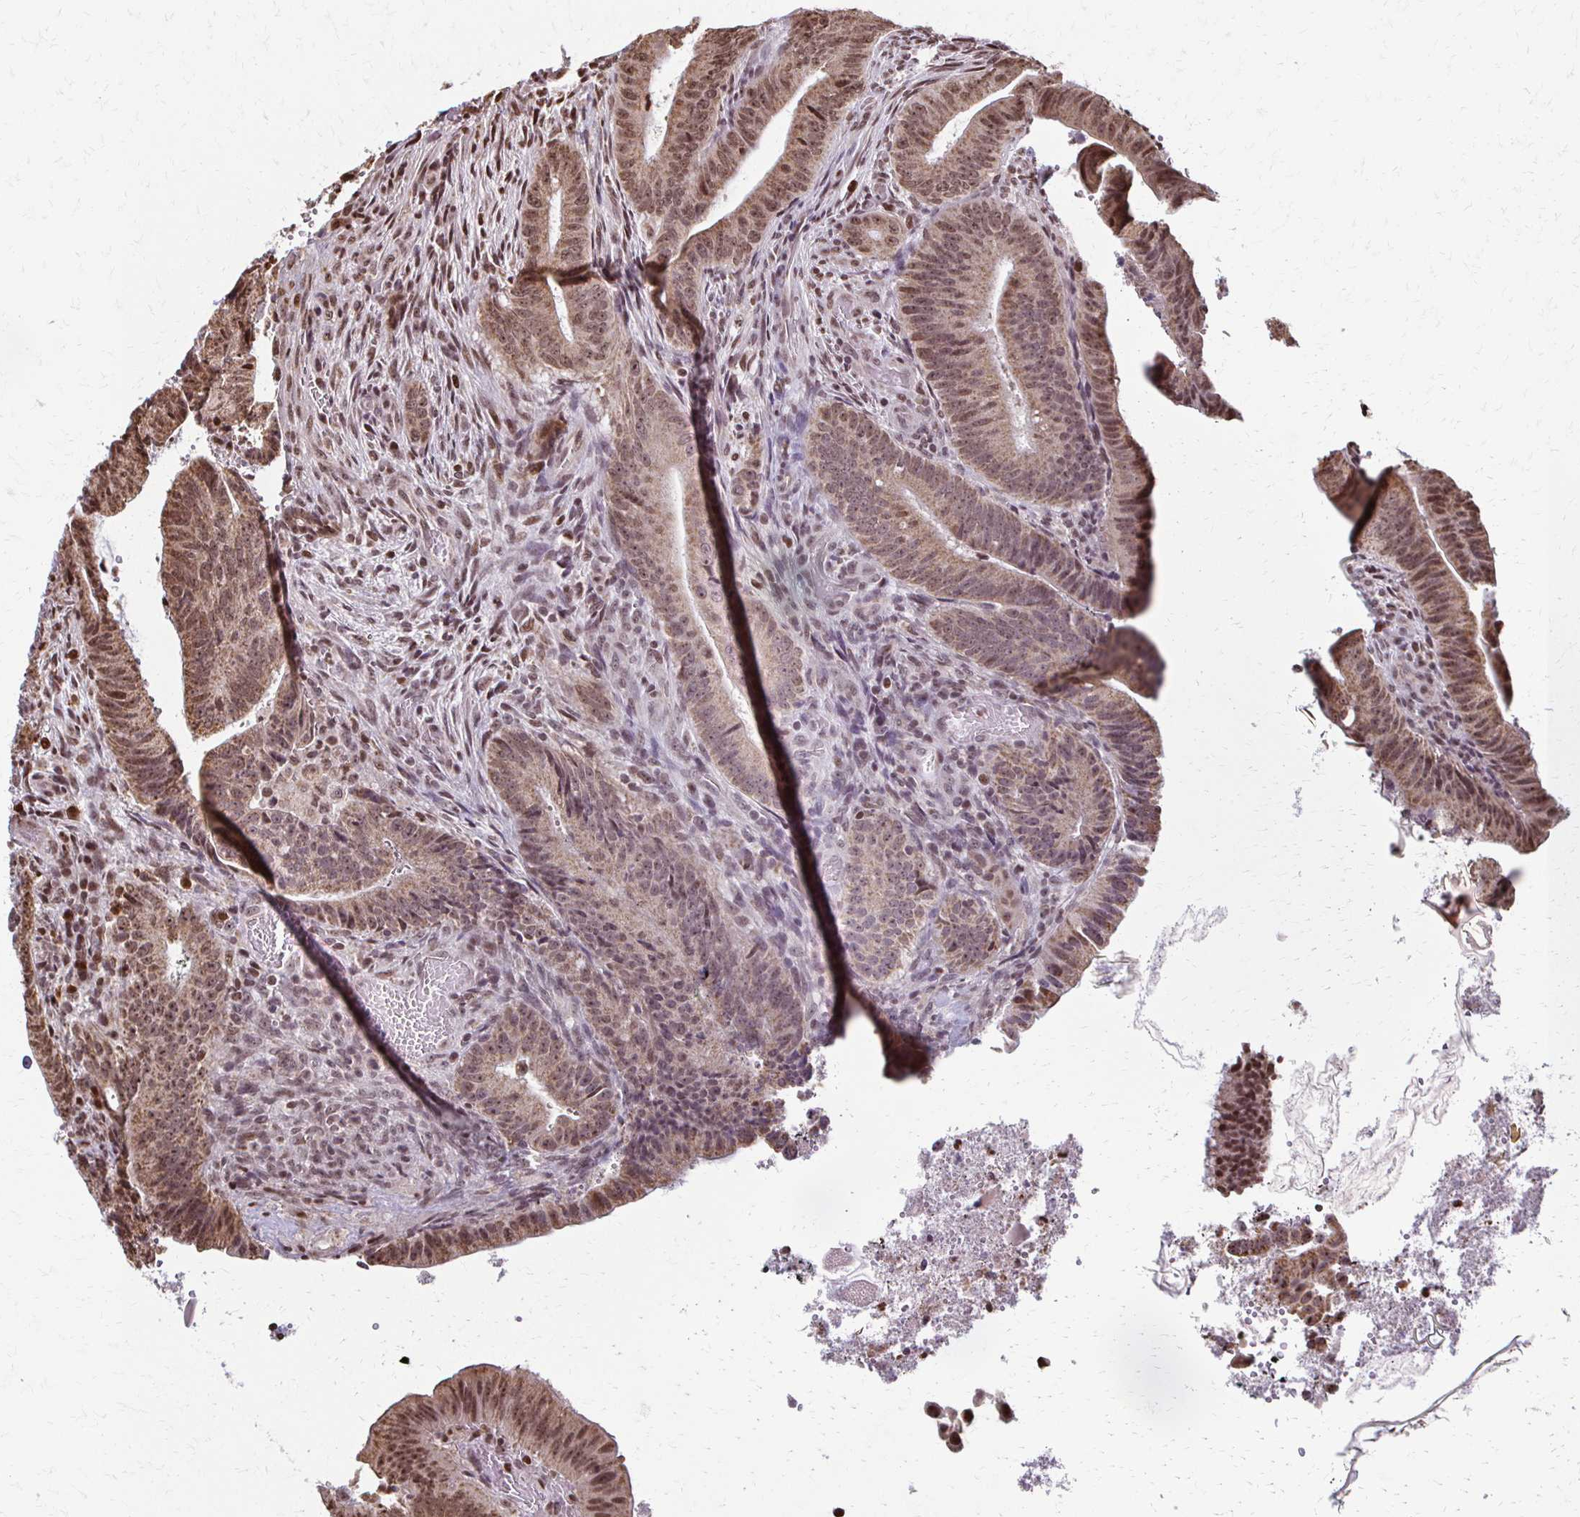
{"staining": {"intensity": "moderate", "quantity": ">75%", "location": "nuclear"}, "tissue": "colorectal cancer", "cell_type": "Tumor cells", "image_type": "cancer", "snomed": [{"axis": "morphology", "description": "Adenocarcinoma, NOS"}, {"axis": "topography", "description": "Colon"}], "caption": "Immunohistochemical staining of colorectal cancer (adenocarcinoma) displays medium levels of moderate nuclear protein staining in approximately >75% of tumor cells.", "gene": "HOXA9", "patient": {"sex": "female", "age": 43}}